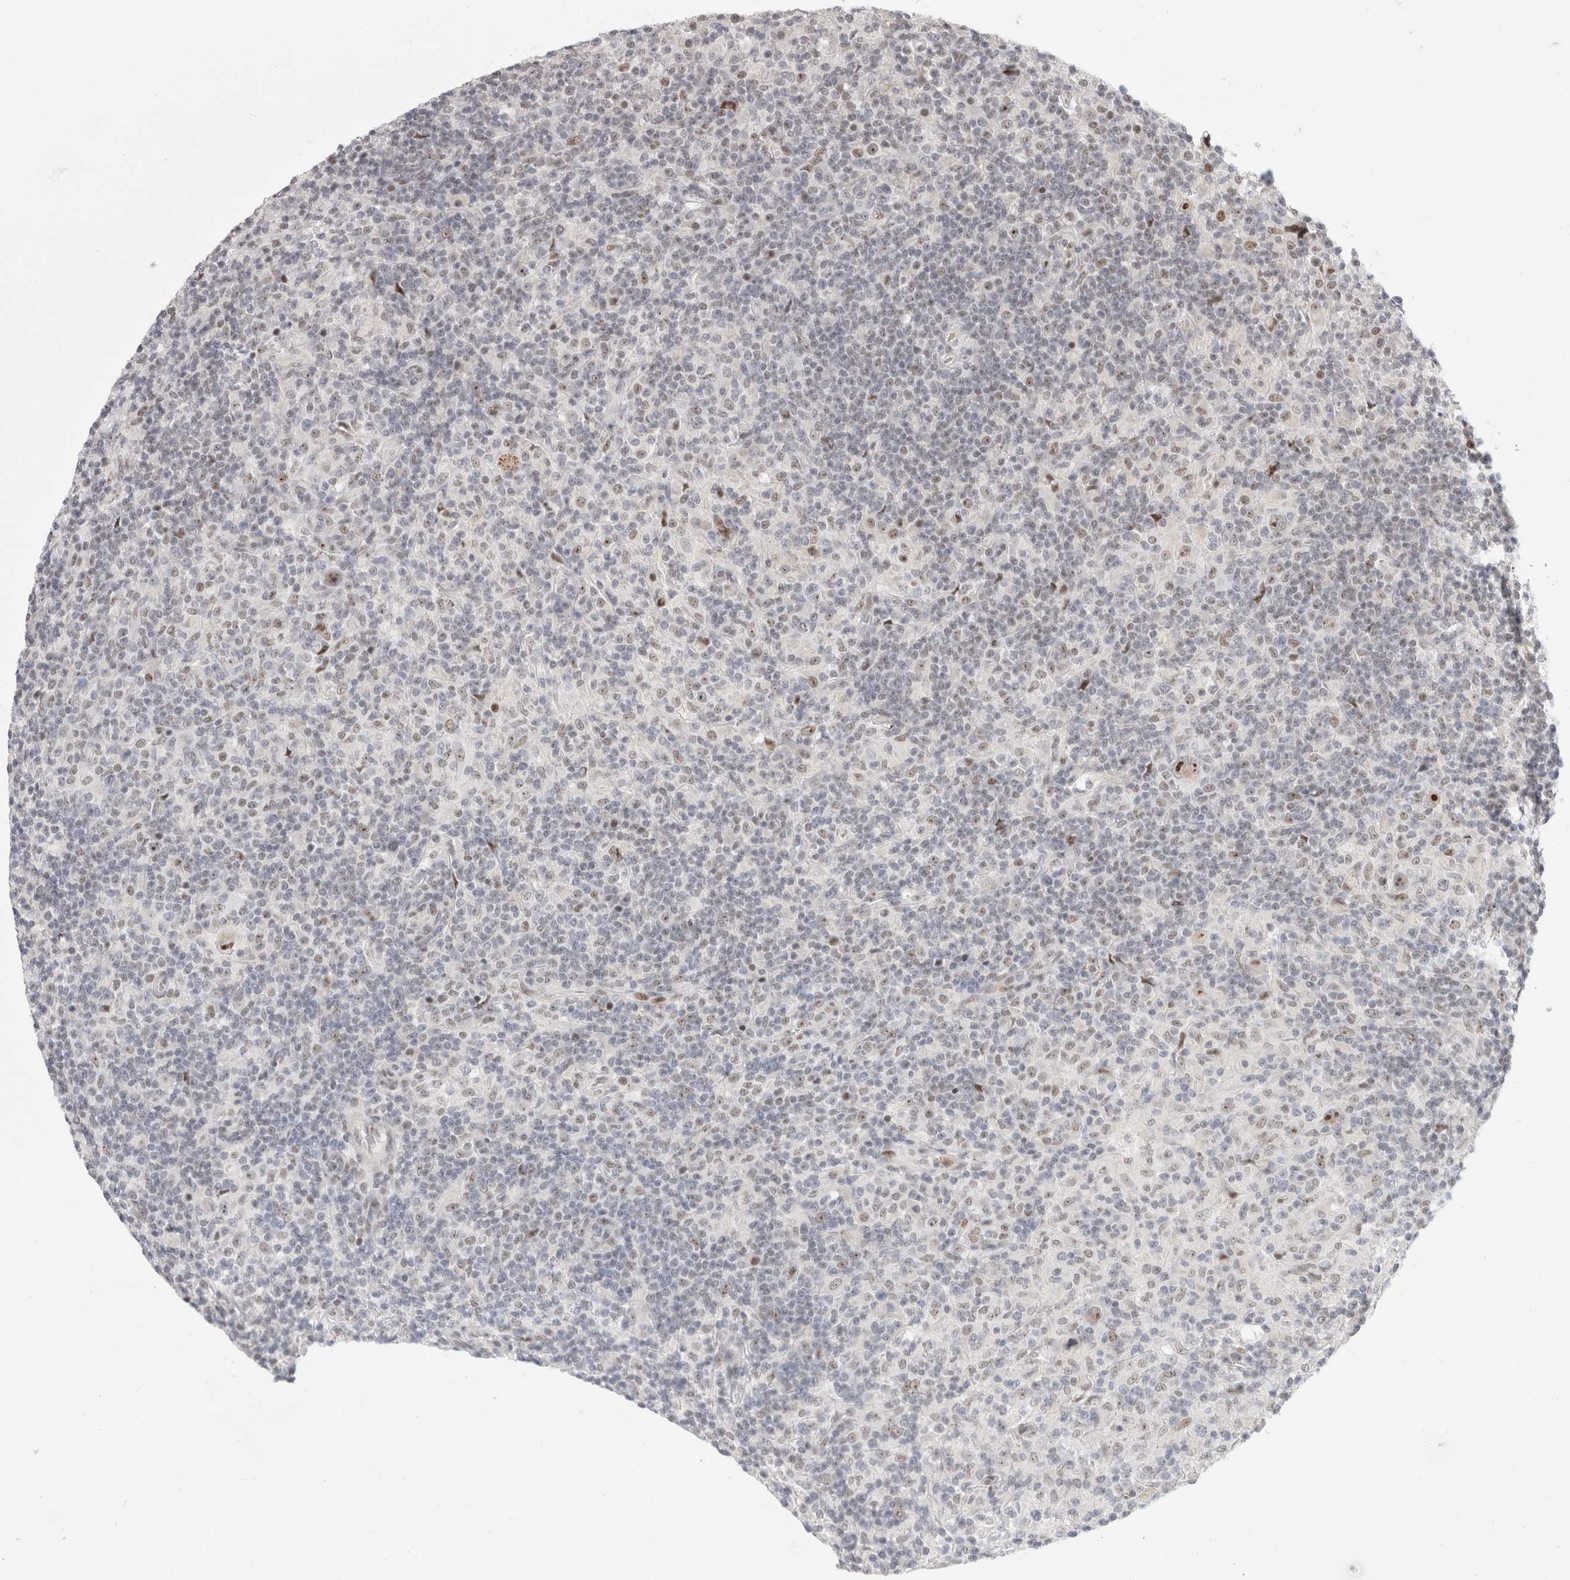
{"staining": {"intensity": "moderate", "quantity": ">75%", "location": "nuclear"}, "tissue": "lymphoma", "cell_type": "Tumor cells", "image_type": "cancer", "snomed": [{"axis": "morphology", "description": "Hodgkin's disease, NOS"}, {"axis": "topography", "description": "Lymph node"}], "caption": "This photomicrograph demonstrates lymphoma stained with immunohistochemistry (IHC) to label a protein in brown. The nuclear of tumor cells show moderate positivity for the protein. Nuclei are counter-stained blue.", "gene": "SENP6", "patient": {"sex": "male", "age": 70}}